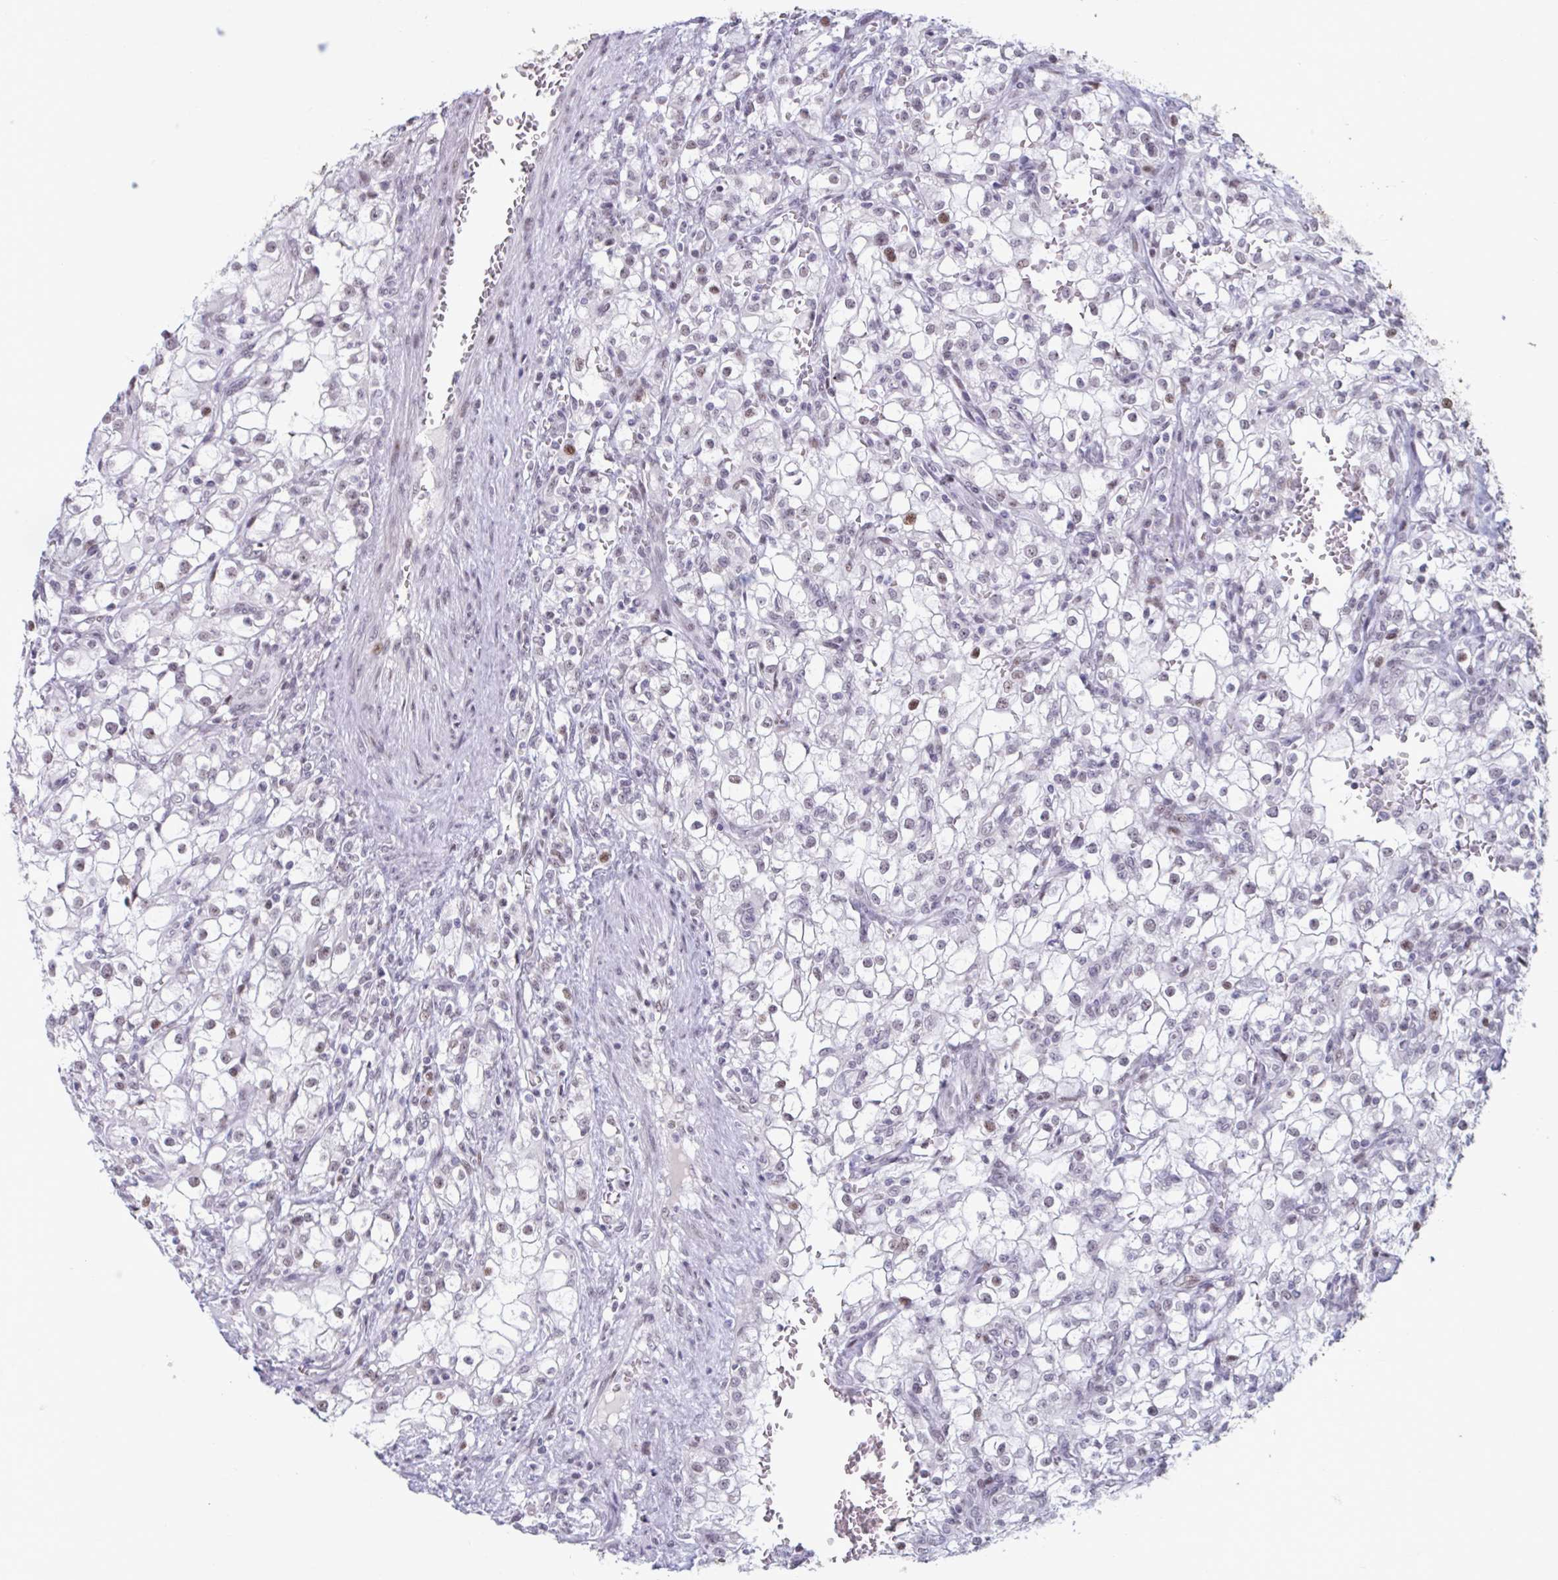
{"staining": {"intensity": "moderate", "quantity": "<25%", "location": "nuclear"}, "tissue": "renal cancer", "cell_type": "Tumor cells", "image_type": "cancer", "snomed": [{"axis": "morphology", "description": "Adenocarcinoma, NOS"}, {"axis": "topography", "description": "Kidney"}], "caption": "Renal adenocarcinoma tissue demonstrates moderate nuclear expression in approximately <25% of tumor cells", "gene": "HSD17B6", "patient": {"sex": "female", "age": 74}}